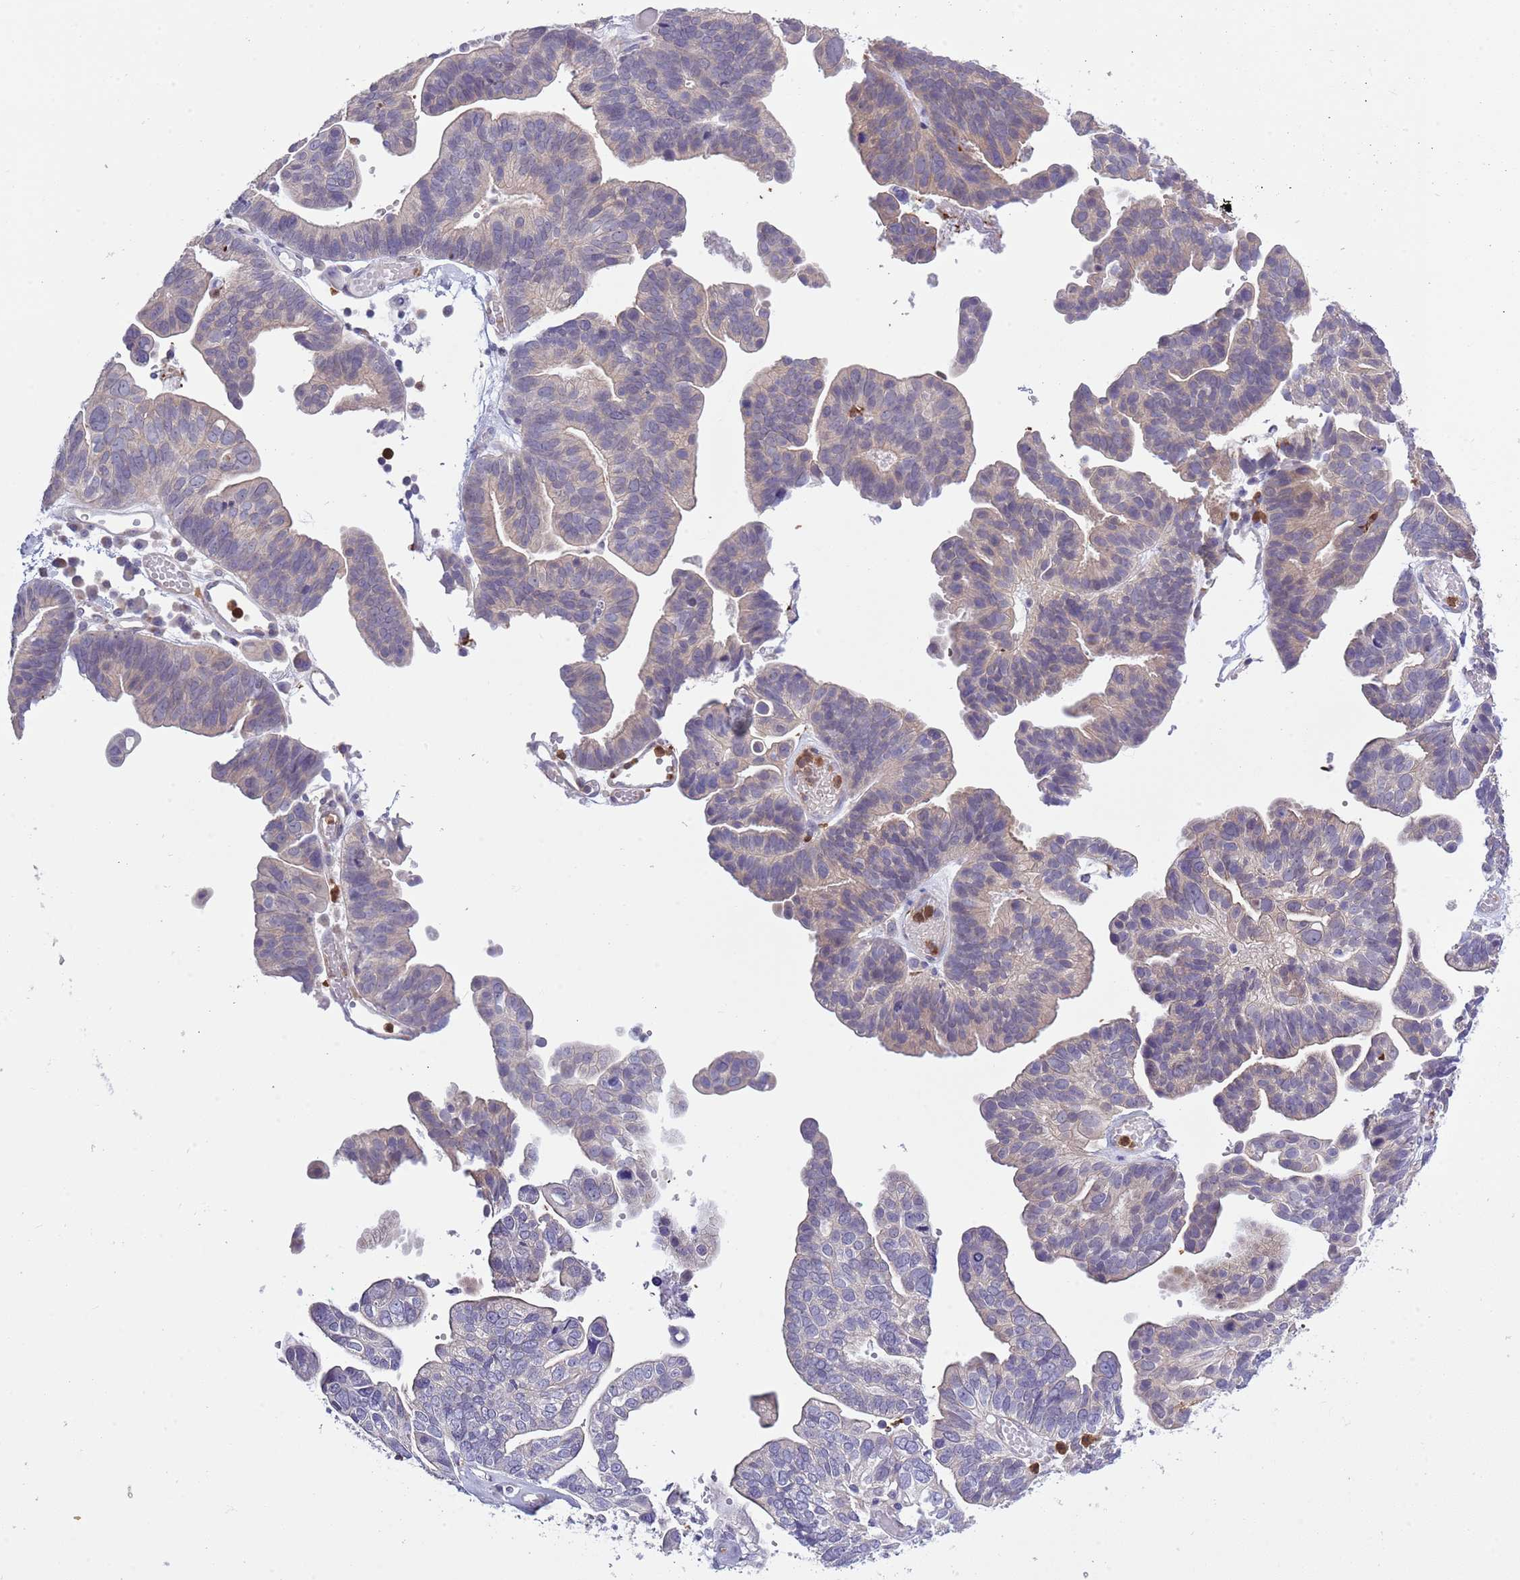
{"staining": {"intensity": "weak", "quantity": "<25%", "location": "cytoplasmic/membranous"}, "tissue": "ovarian cancer", "cell_type": "Tumor cells", "image_type": "cancer", "snomed": [{"axis": "morphology", "description": "Cystadenocarcinoma, serous, NOS"}, {"axis": "topography", "description": "Ovary"}], "caption": "This is a photomicrograph of IHC staining of ovarian serous cystadenocarcinoma, which shows no positivity in tumor cells.", "gene": "ZFP2", "patient": {"sex": "female", "age": 56}}